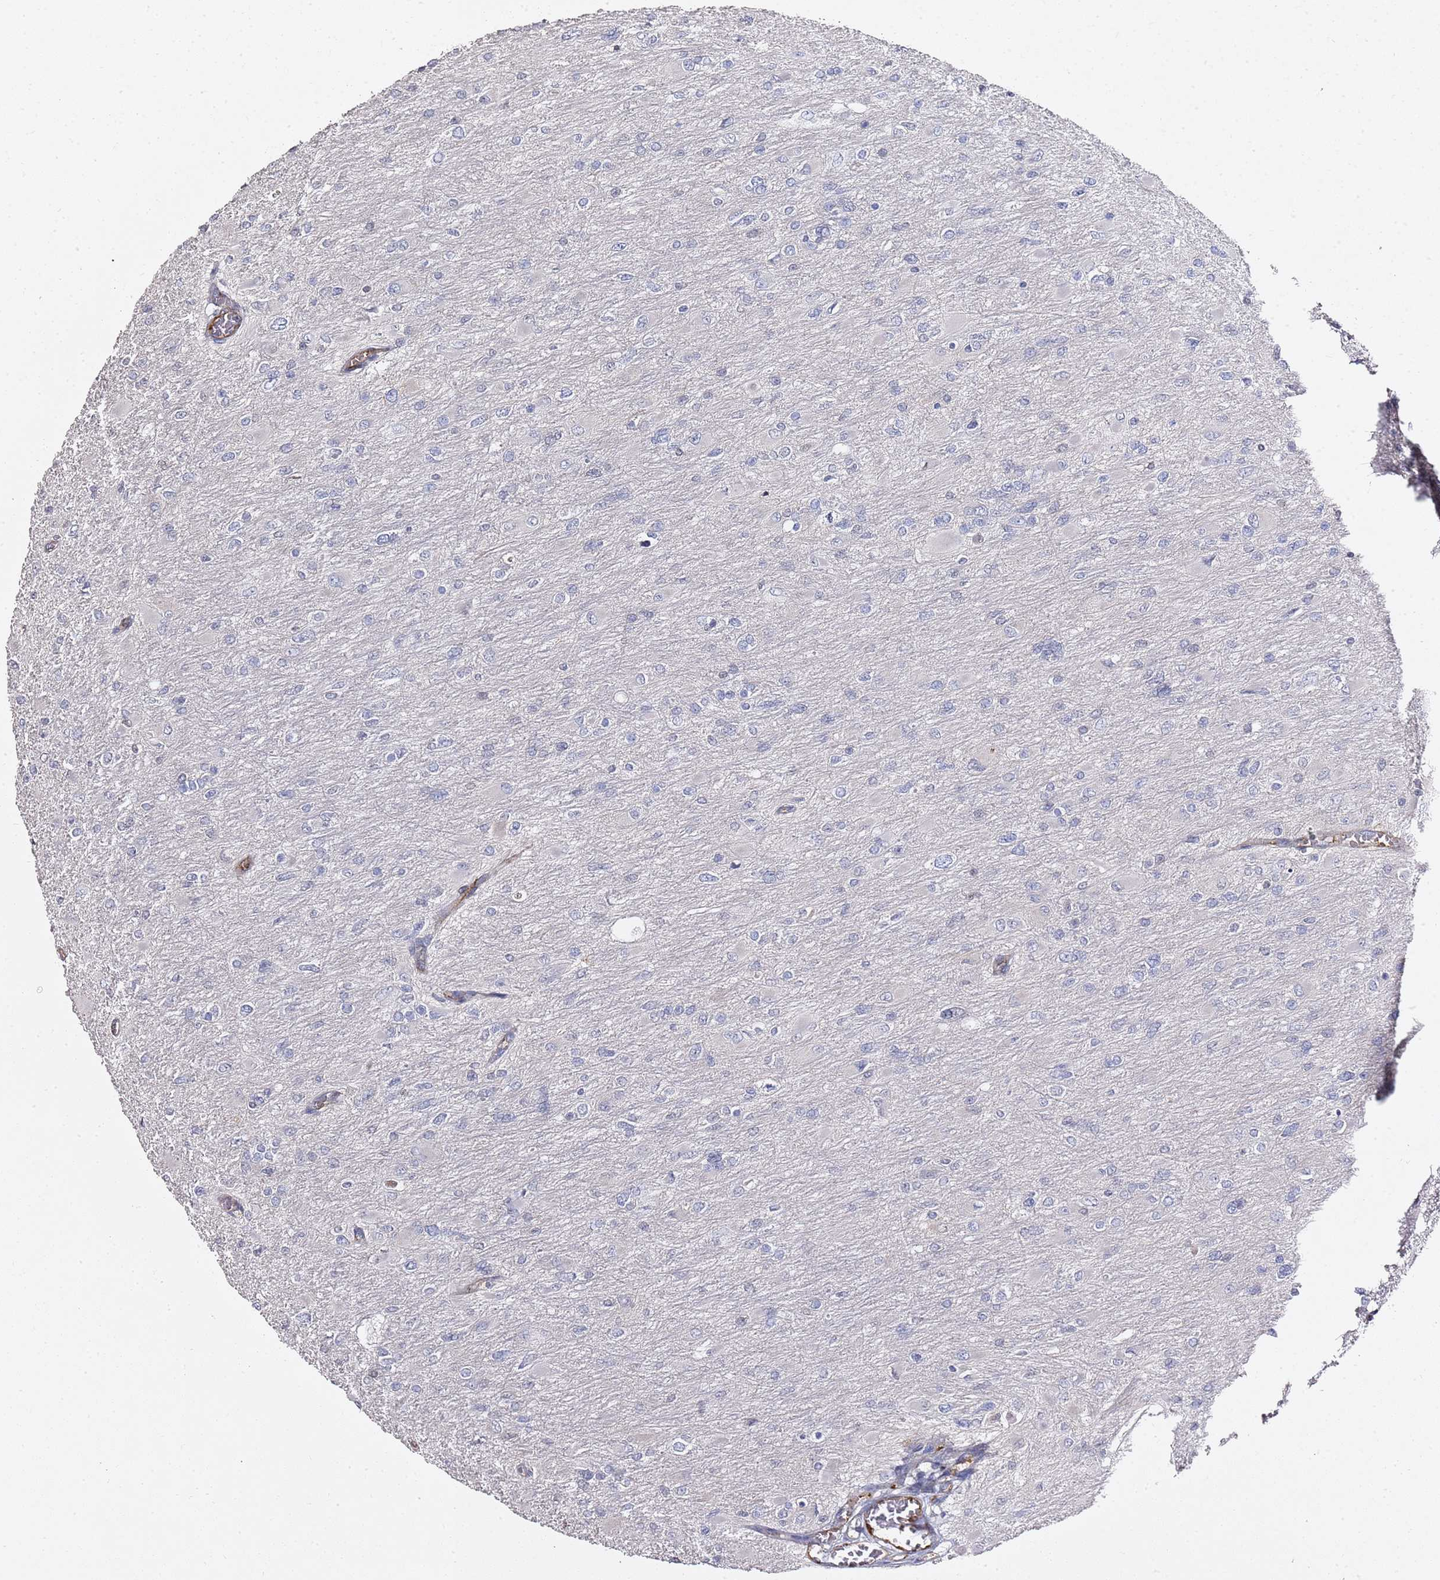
{"staining": {"intensity": "negative", "quantity": "none", "location": "none"}, "tissue": "glioma", "cell_type": "Tumor cells", "image_type": "cancer", "snomed": [{"axis": "morphology", "description": "Glioma, malignant, High grade"}, {"axis": "topography", "description": "Cerebral cortex"}], "caption": "High magnification brightfield microscopy of glioma stained with DAB (brown) and counterstained with hematoxylin (blue): tumor cells show no significant staining.", "gene": "EPS8L1", "patient": {"sex": "female", "age": 36}}